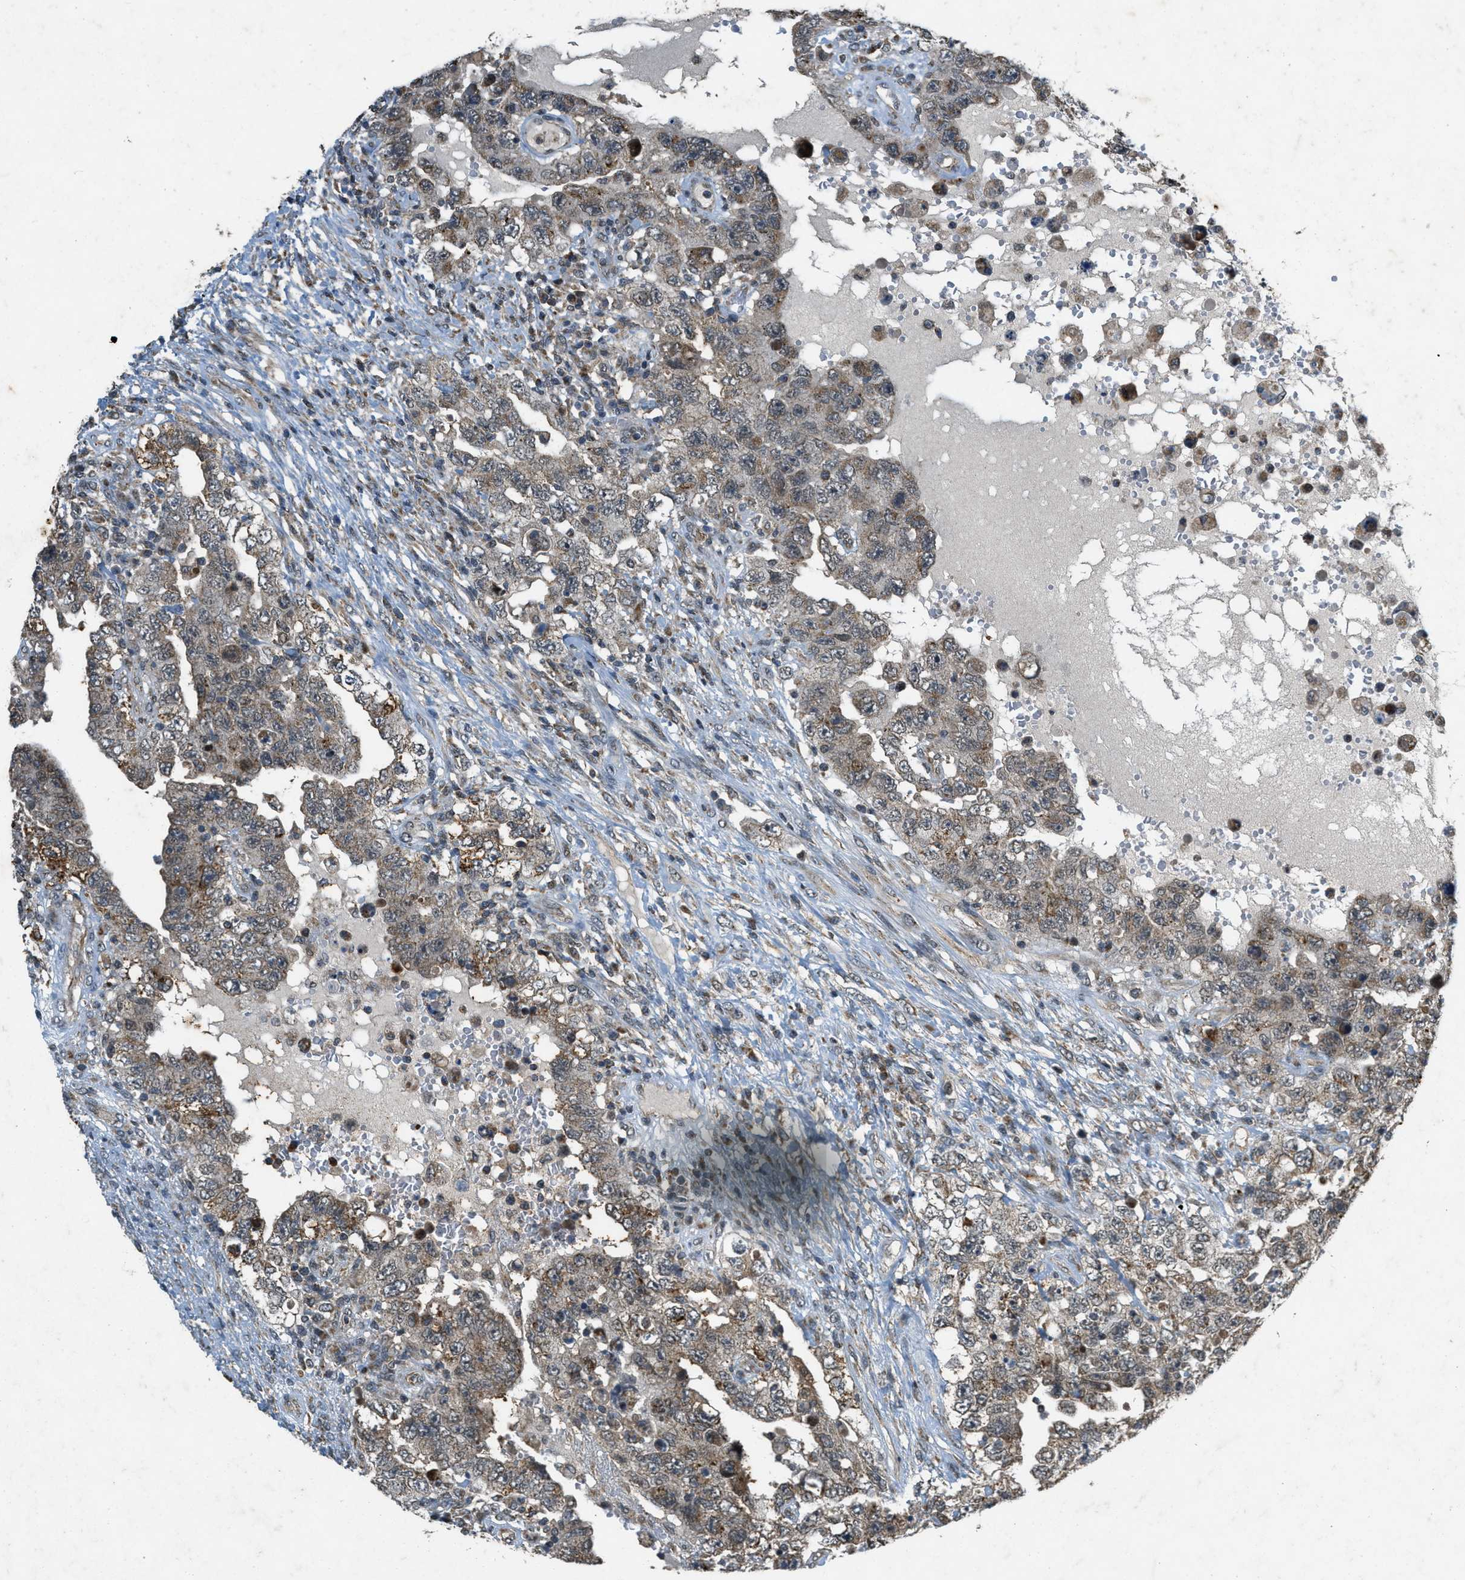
{"staining": {"intensity": "moderate", "quantity": ">75%", "location": "cytoplasmic/membranous"}, "tissue": "testis cancer", "cell_type": "Tumor cells", "image_type": "cancer", "snomed": [{"axis": "morphology", "description": "Carcinoma, Embryonal, NOS"}, {"axis": "topography", "description": "Testis"}], "caption": "Protein expression analysis of human embryonal carcinoma (testis) reveals moderate cytoplasmic/membranous expression in approximately >75% of tumor cells.", "gene": "PPP1R15A", "patient": {"sex": "male", "age": 26}}